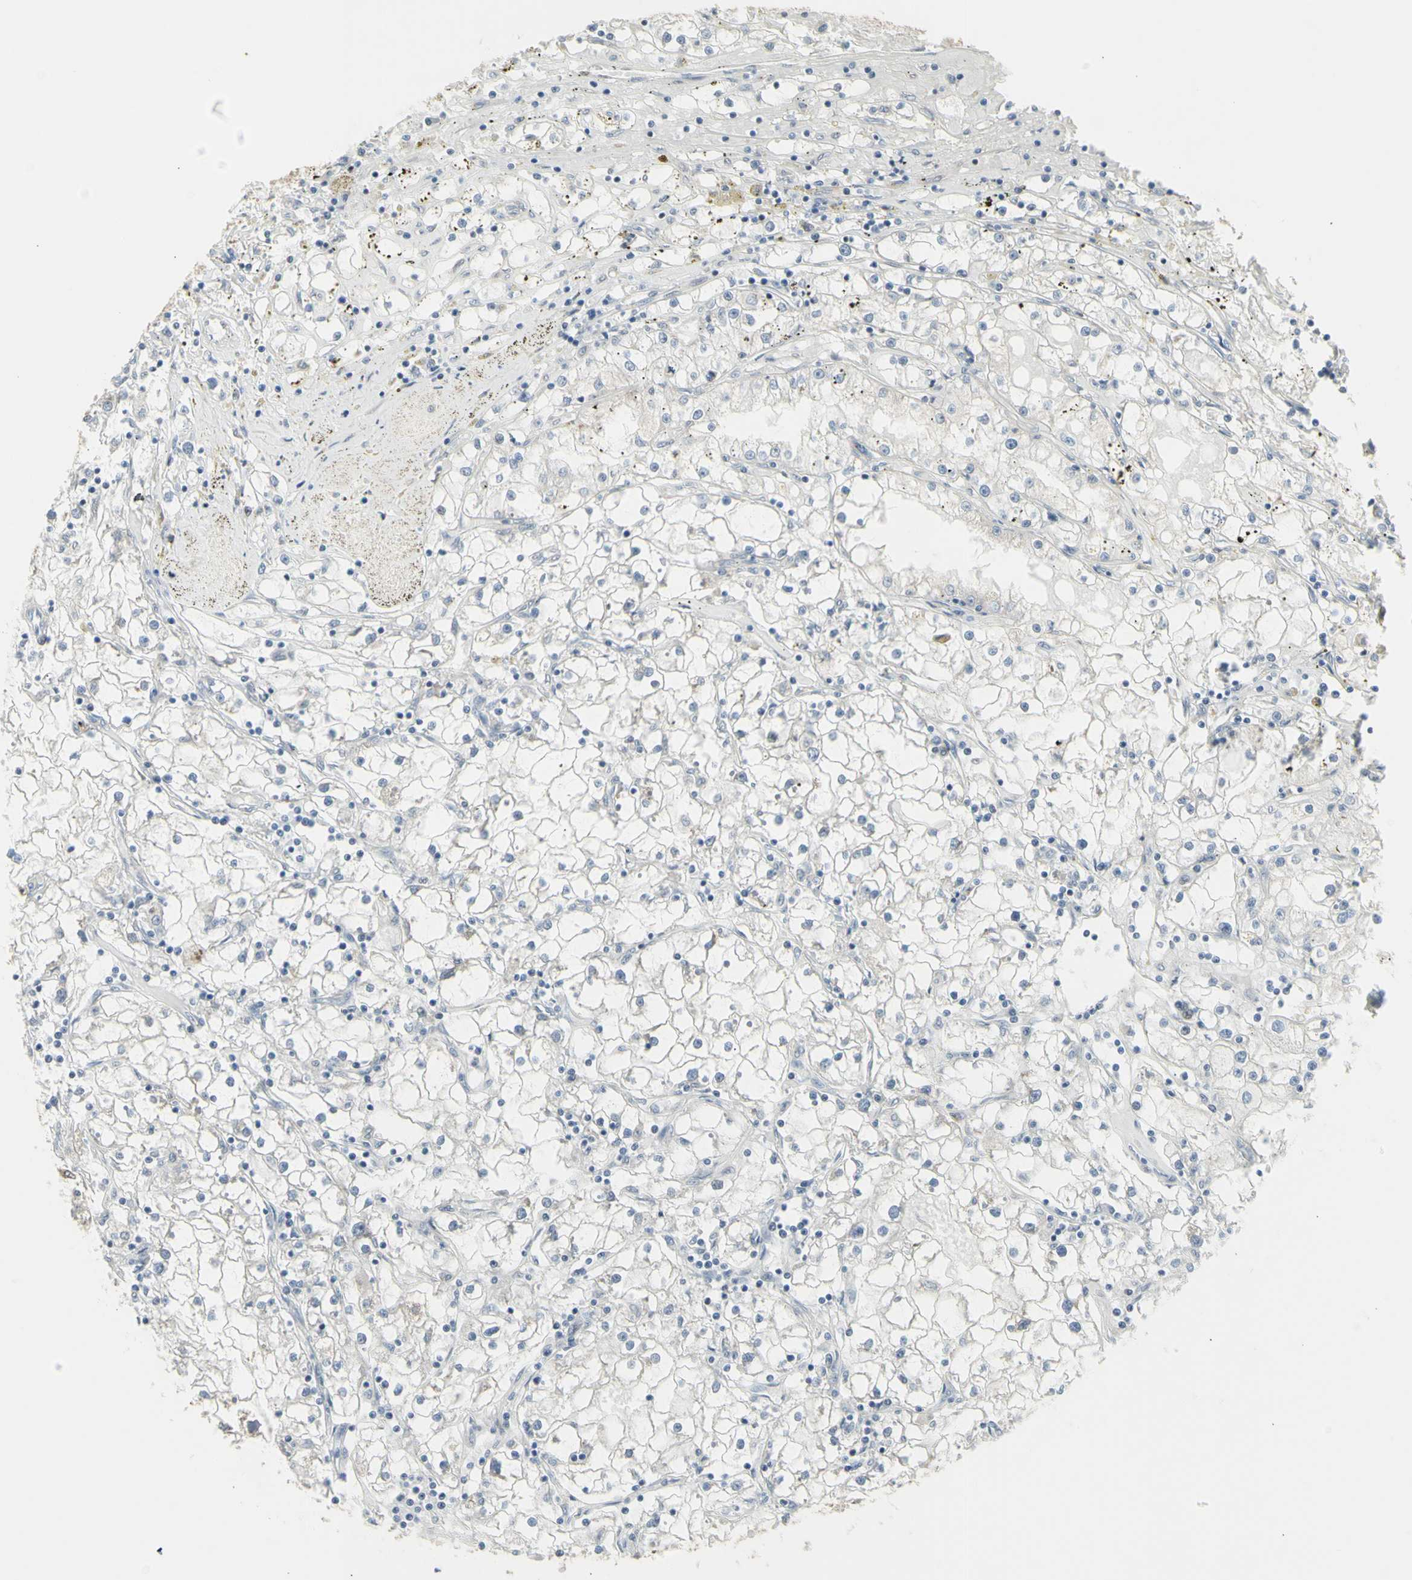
{"staining": {"intensity": "negative", "quantity": "none", "location": "none"}, "tissue": "renal cancer", "cell_type": "Tumor cells", "image_type": "cancer", "snomed": [{"axis": "morphology", "description": "Adenocarcinoma, NOS"}, {"axis": "topography", "description": "Kidney"}], "caption": "Immunohistochemical staining of human renal adenocarcinoma demonstrates no significant positivity in tumor cells. The staining is performed using DAB brown chromogen with nuclei counter-stained in using hematoxylin.", "gene": "DHRS7B", "patient": {"sex": "male", "age": 56}}